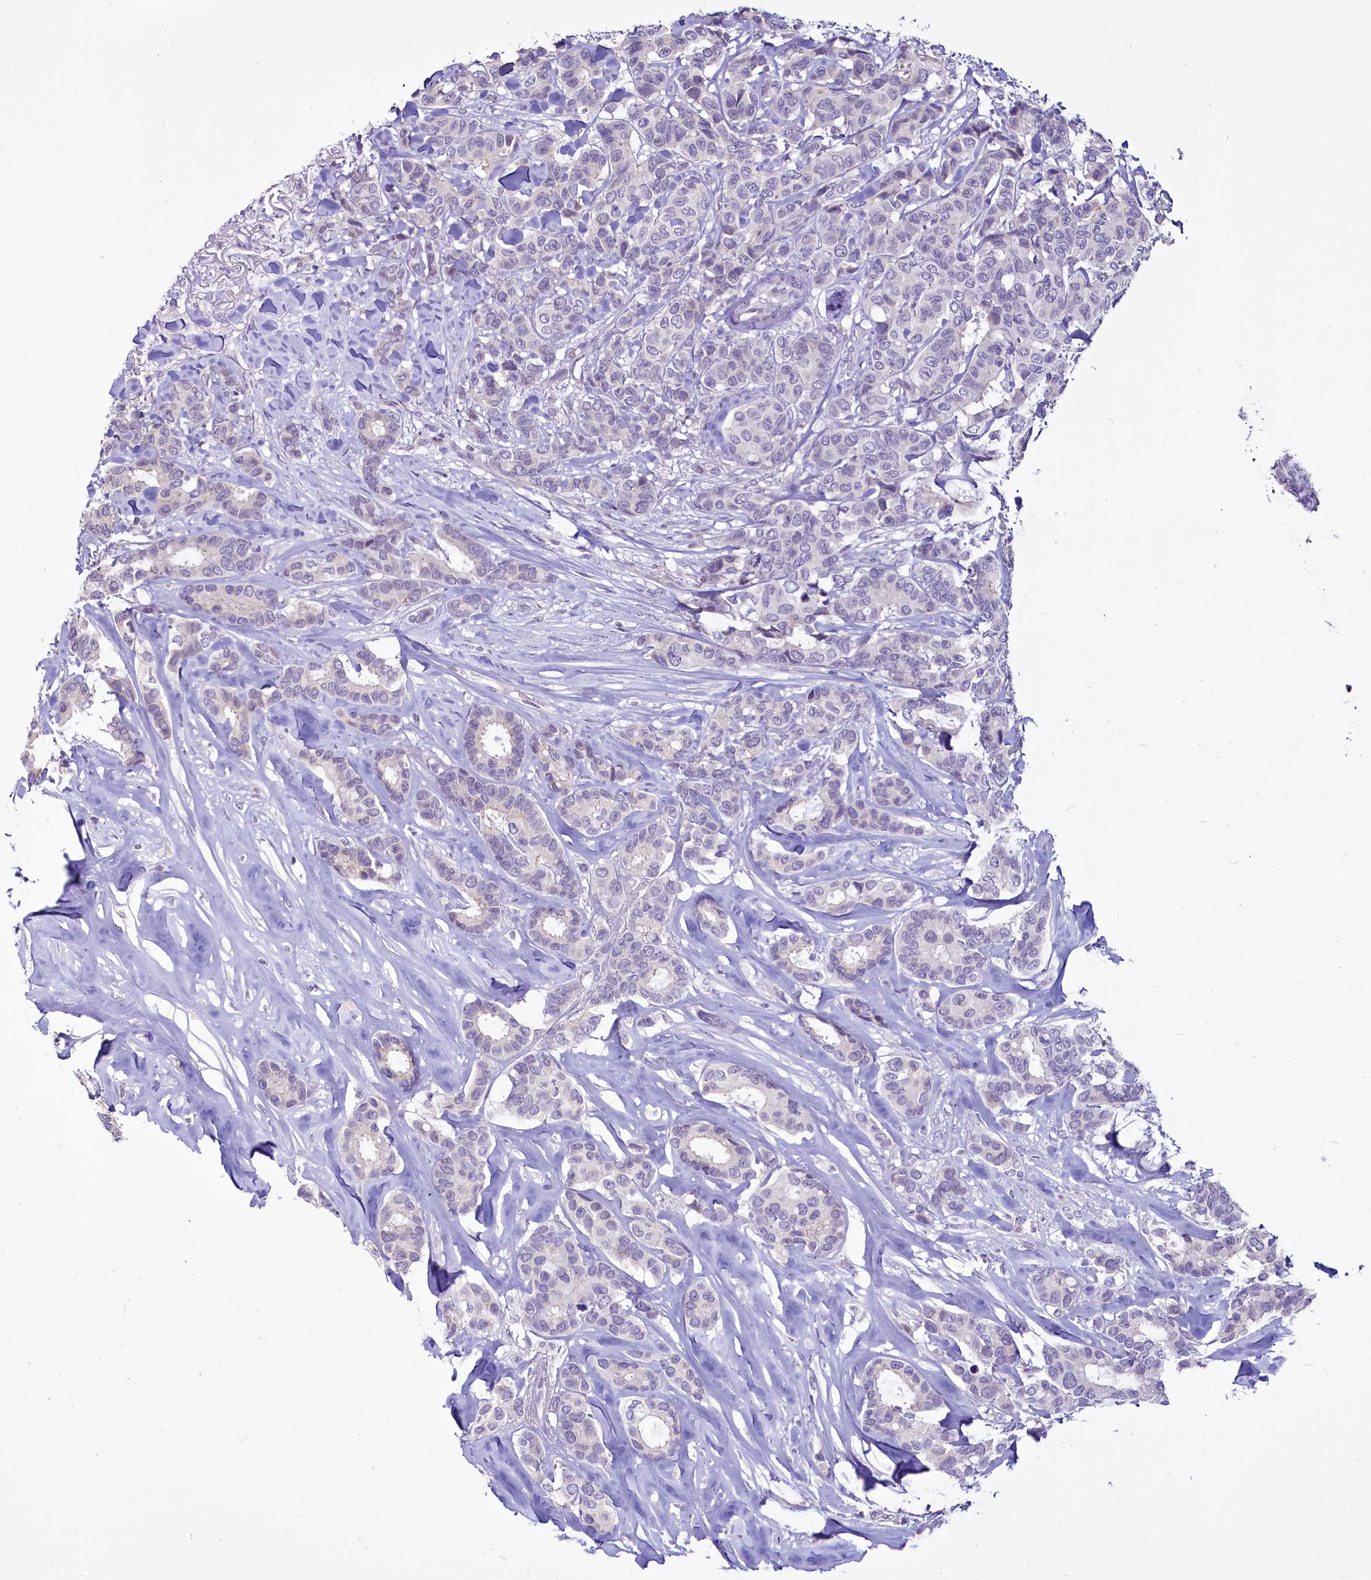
{"staining": {"intensity": "negative", "quantity": "none", "location": "none"}, "tissue": "breast cancer", "cell_type": "Tumor cells", "image_type": "cancer", "snomed": [{"axis": "morphology", "description": "Duct carcinoma"}, {"axis": "topography", "description": "Breast"}], "caption": "High magnification brightfield microscopy of breast cancer stained with DAB (brown) and counterstained with hematoxylin (blue): tumor cells show no significant expression. (DAB (3,3'-diaminobenzidine) immunohistochemistry (IHC), high magnification).", "gene": "BANK1", "patient": {"sex": "female", "age": 87}}